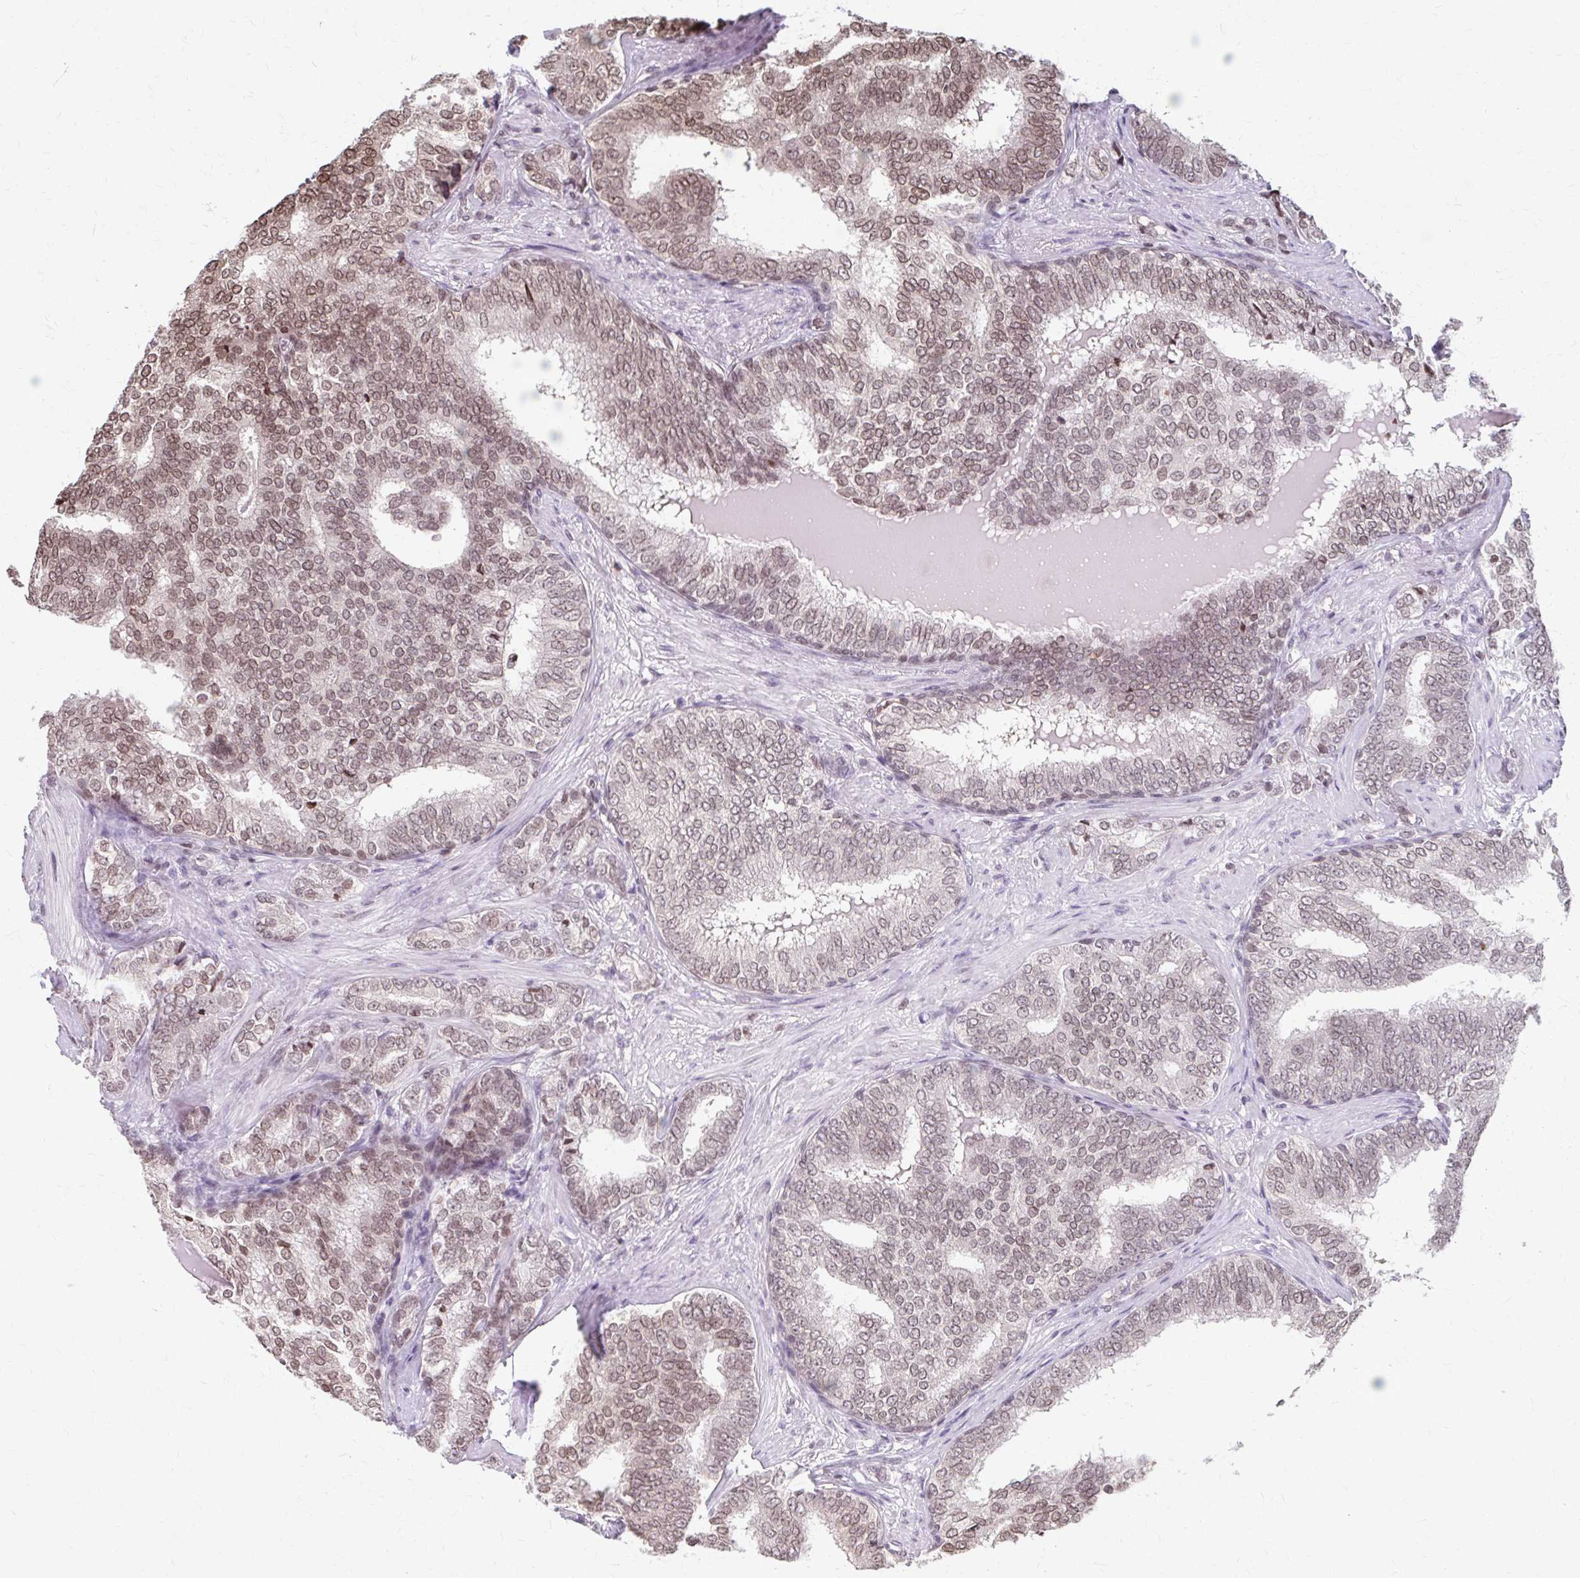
{"staining": {"intensity": "moderate", "quantity": ">75%", "location": "nuclear"}, "tissue": "prostate cancer", "cell_type": "Tumor cells", "image_type": "cancer", "snomed": [{"axis": "morphology", "description": "Adenocarcinoma, High grade"}, {"axis": "topography", "description": "Prostate"}], "caption": "The image exhibits a brown stain indicating the presence of a protein in the nuclear of tumor cells in prostate cancer (adenocarcinoma (high-grade)).", "gene": "ORC3", "patient": {"sex": "male", "age": 72}}